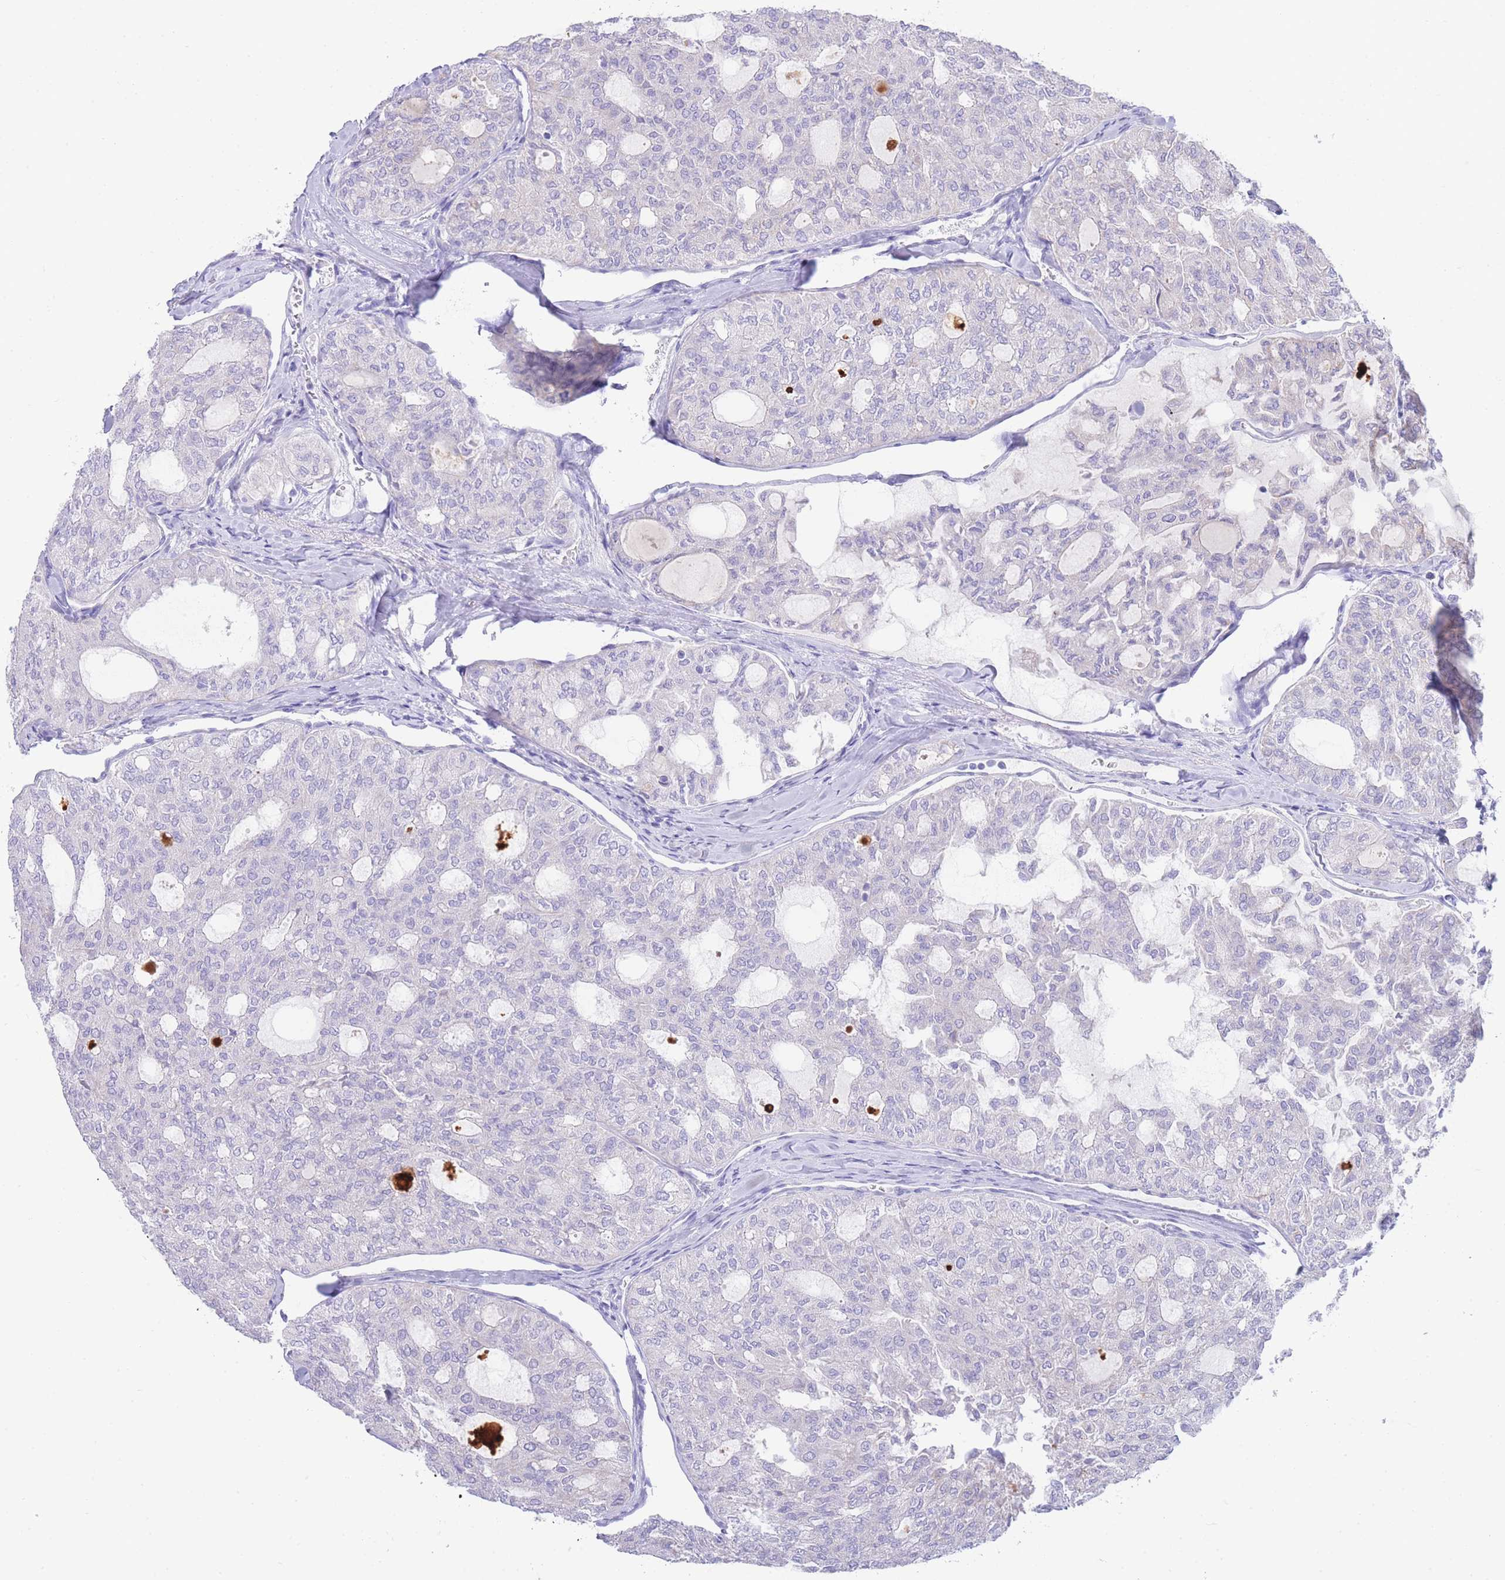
{"staining": {"intensity": "negative", "quantity": "none", "location": "none"}, "tissue": "thyroid cancer", "cell_type": "Tumor cells", "image_type": "cancer", "snomed": [{"axis": "morphology", "description": "Follicular adenoma carcinoma, NOS"}, {"axis": "topography", "description": "Thyroid gland"}], "caption": "IHC micrograph of human thyroid cancer (follicular adenoma carcinoma) stained for a protein (brown), which exhibits no staining in tumor cells.", "gene": "LRRC37A", "patient": {"sex": "male", "age": 75}}